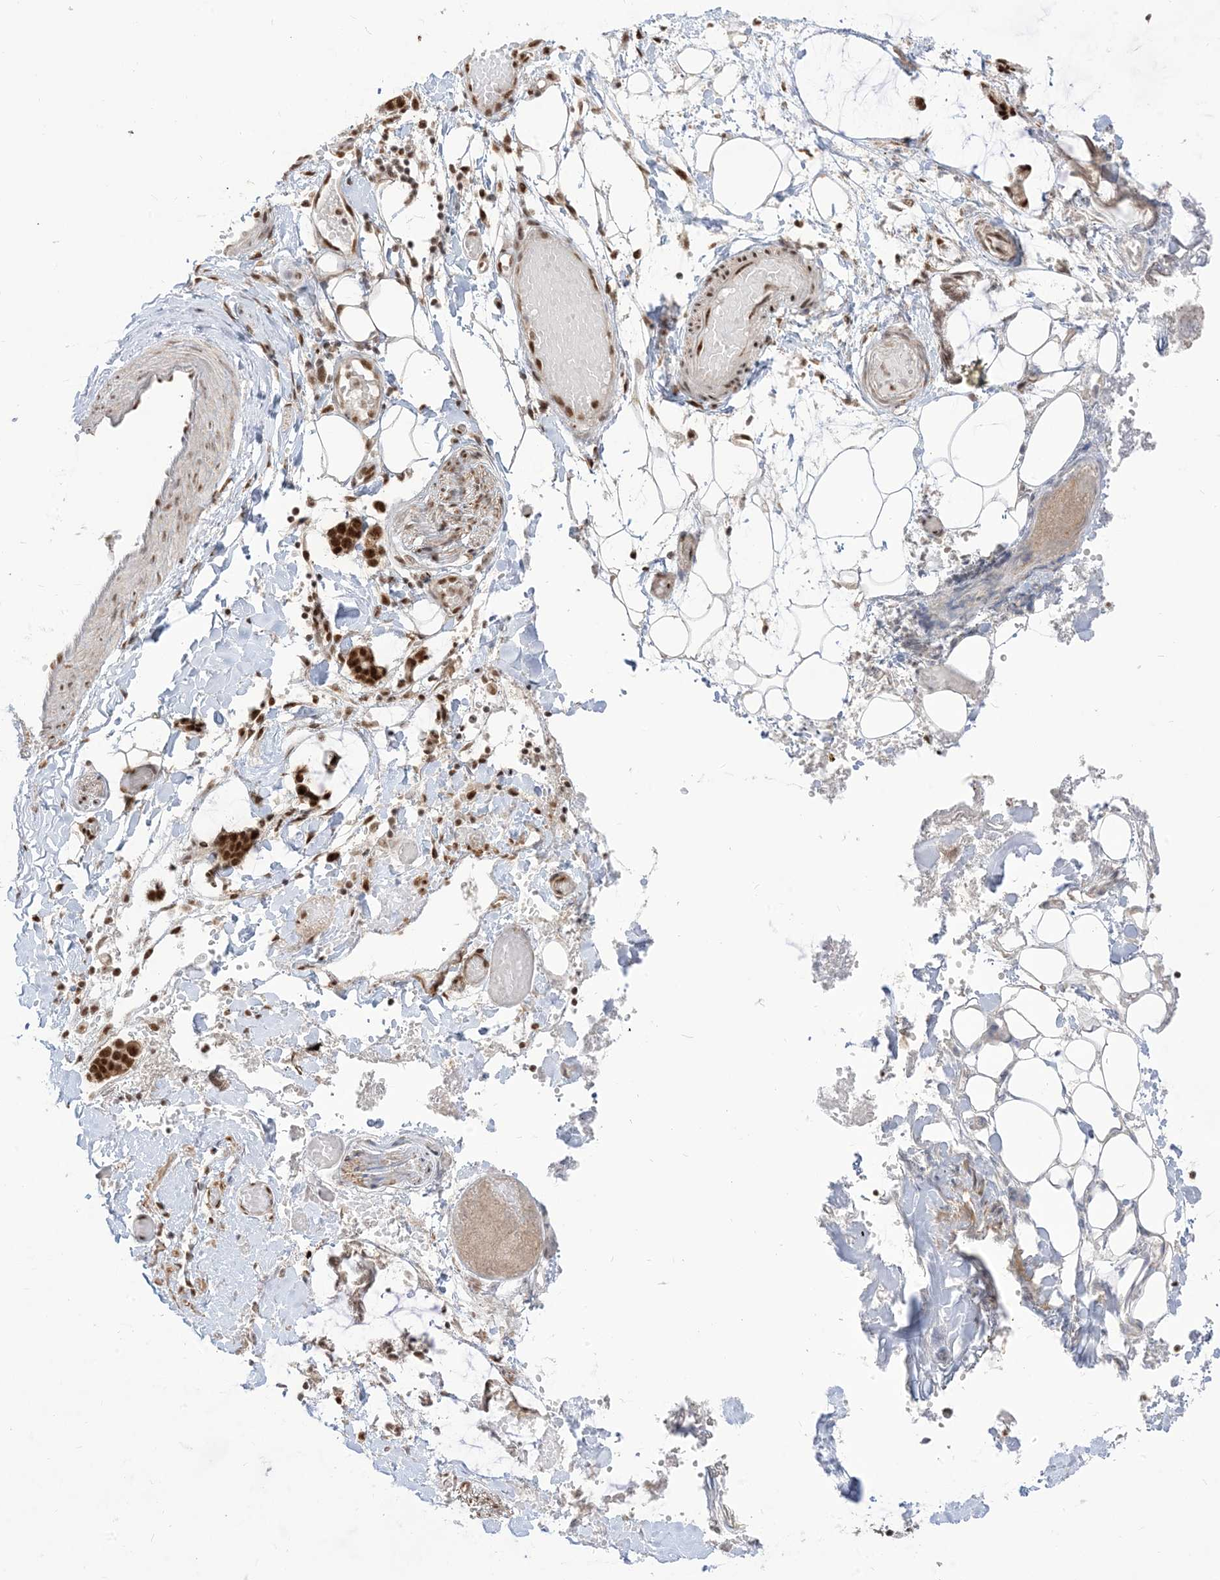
{"staining": {"intensity": "moderate", "quantity": ">75%", "location": "nuclear"}, "tissue": "adipose tissue", "cell_type": "Adipocytes", "image_type": "normal", "snomed": [{"axis": "morphology", "description": "Normal tissue, NOS"}, {"axis": "morphology", "description": "Adenocarcinoma, NOS"}, {"axis": "topography", "description": "Smooth muscle"}, {"axis": "topography", "description": "Colon"}], "caption": "Immunohistochemical staining of benign adipose tissue reveals medium levels of moderate nuclear staining in approximately >75% of adipocytes.", "gene": "ARGLU1", "patient": {"sex": "male", "age": 14}}